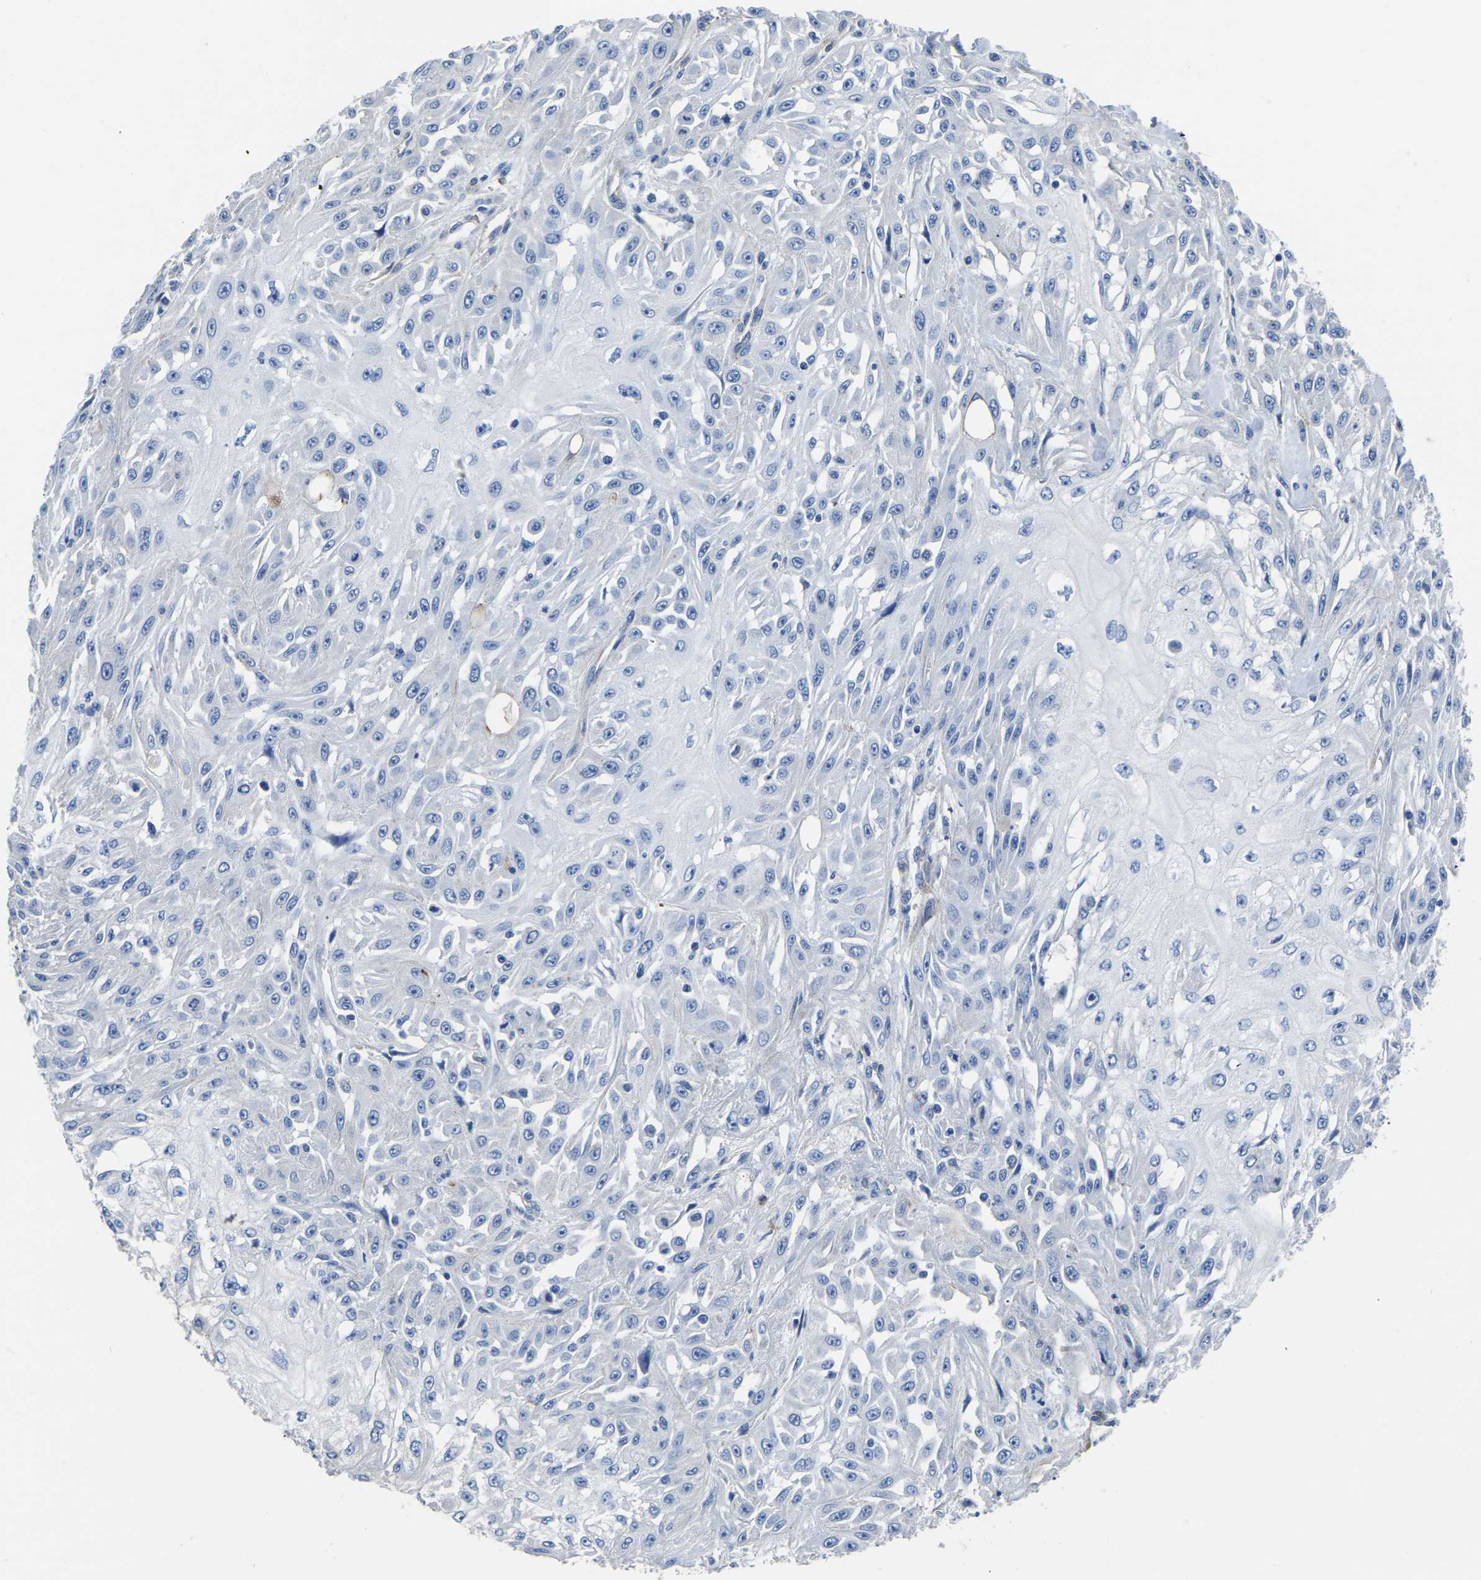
{"staining": {"intensity": "negative", "quantity": "none", "location": "none"}, "tissue": "skin cancer", "cell_type": "Tumor cells", "image_type": "cancer", "snomed": [{"axis": "morphology", "description": "Squamous cell carcinoma, NOS"}, {"axis": "morphology", "description": "Squamous cell carcinoma, metastatic, NOS"}, {"axis": "topography", "description": "Skin"}, {"axis": "topography", "description": "Lymph node"}], "caption": "Immunohistochemical staining of metastatic squamous cell carcinoma (skin) shows no significant staining in tumor cells.", "gene": "SLC45A3", "patient": {"sex": "male", "age": 75}}